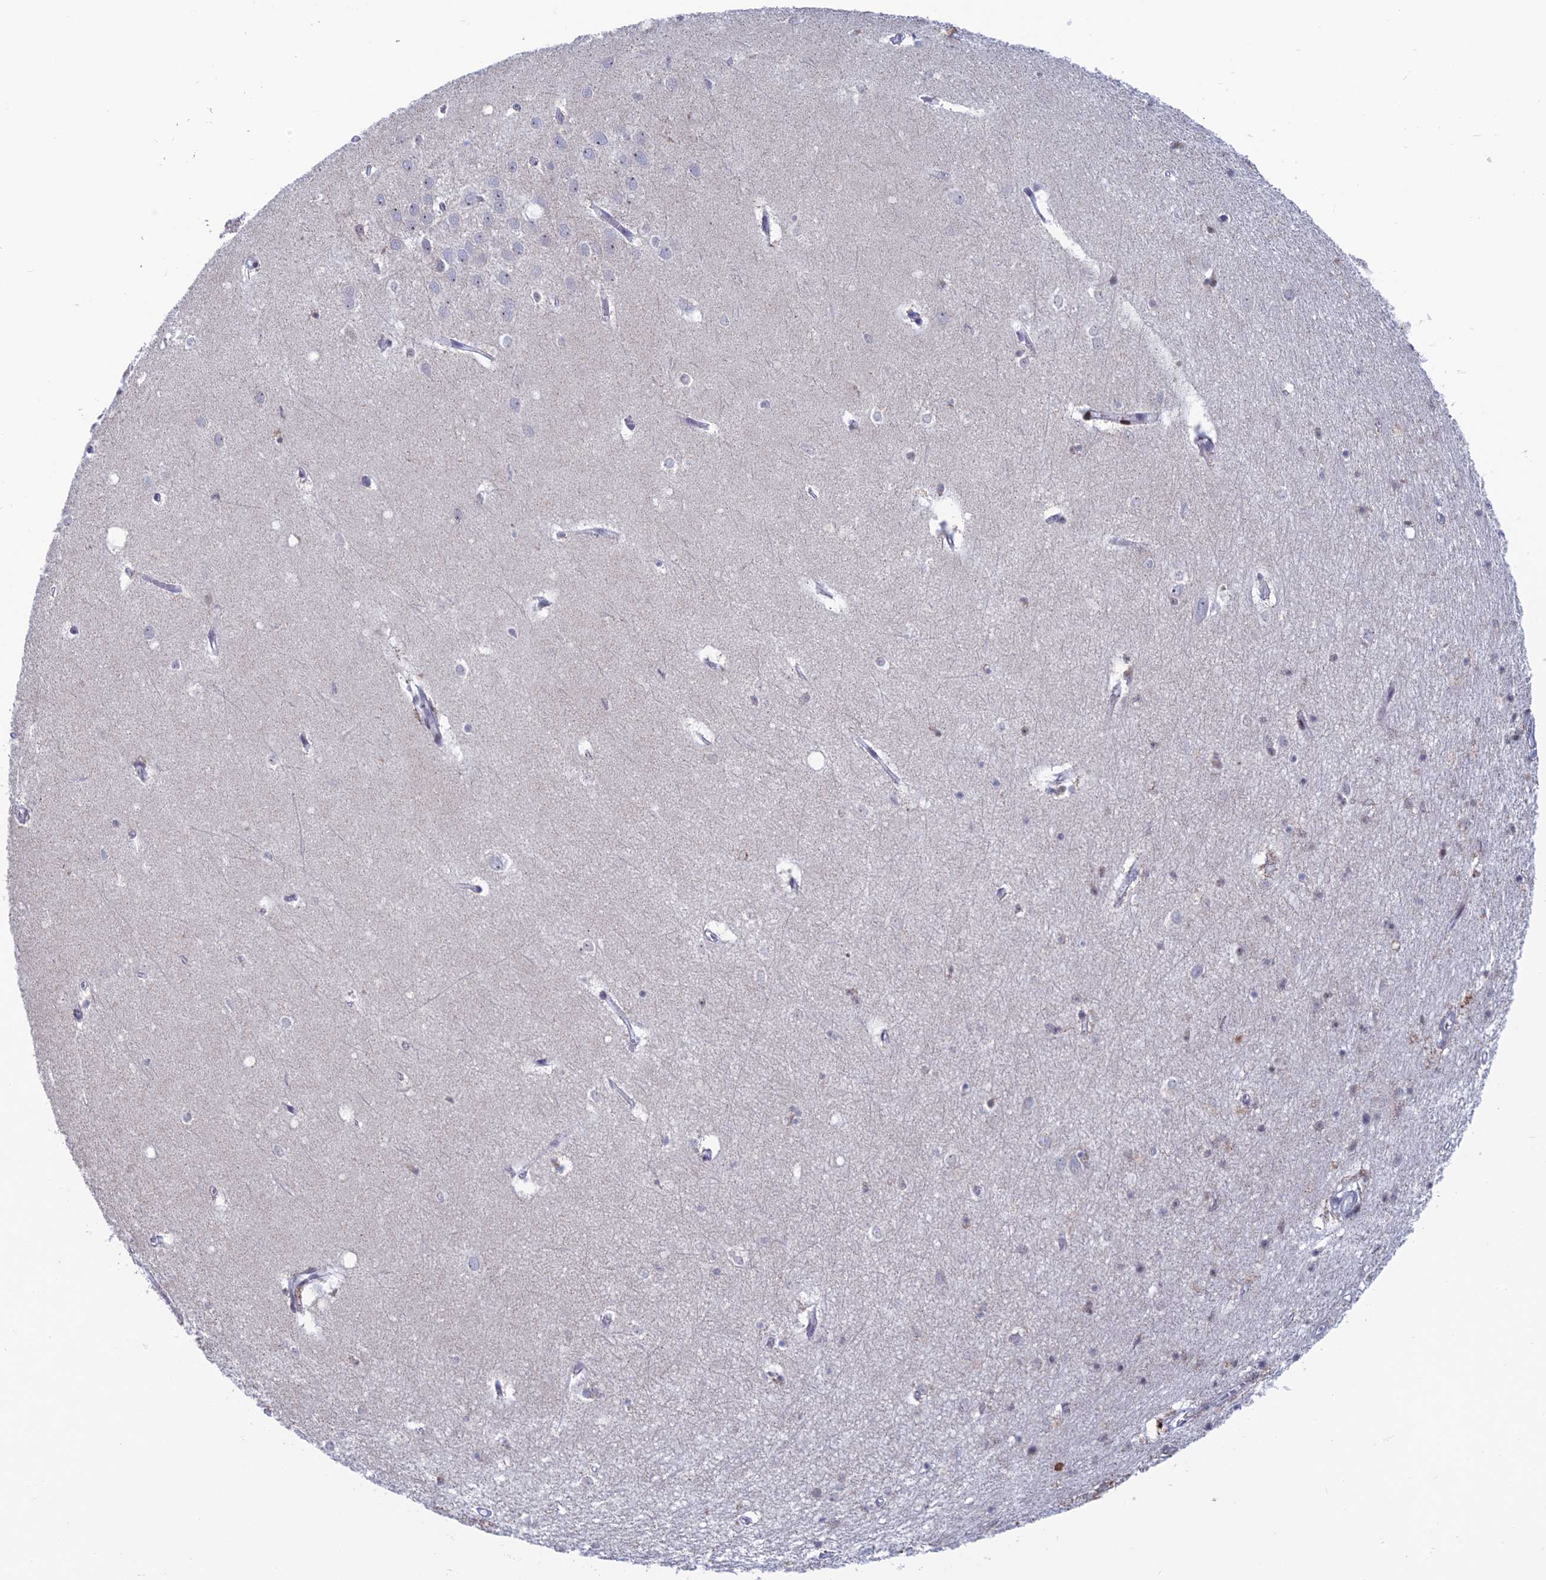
{"staining": {"intensity": "moderate", "quantity": "<25%", "location": "nuclear"}, "tissue": "hippocampus", "cell_type": "Glial cells", "image_type": "normal", "snomed": [{"axis": "morphology", "description": "Normal tissue, NOS"}, {"axis": "topography", "description": "Hippocampus"}], "caption": "The photomicrograph exhibits immunohistochemical staining of unremarkable hippocampus. There is moderate nuclear positivity is appreciated in about <25% of glial cells.", "gene": "AFF3", "patient": {"sex": "female", "age": 64}}